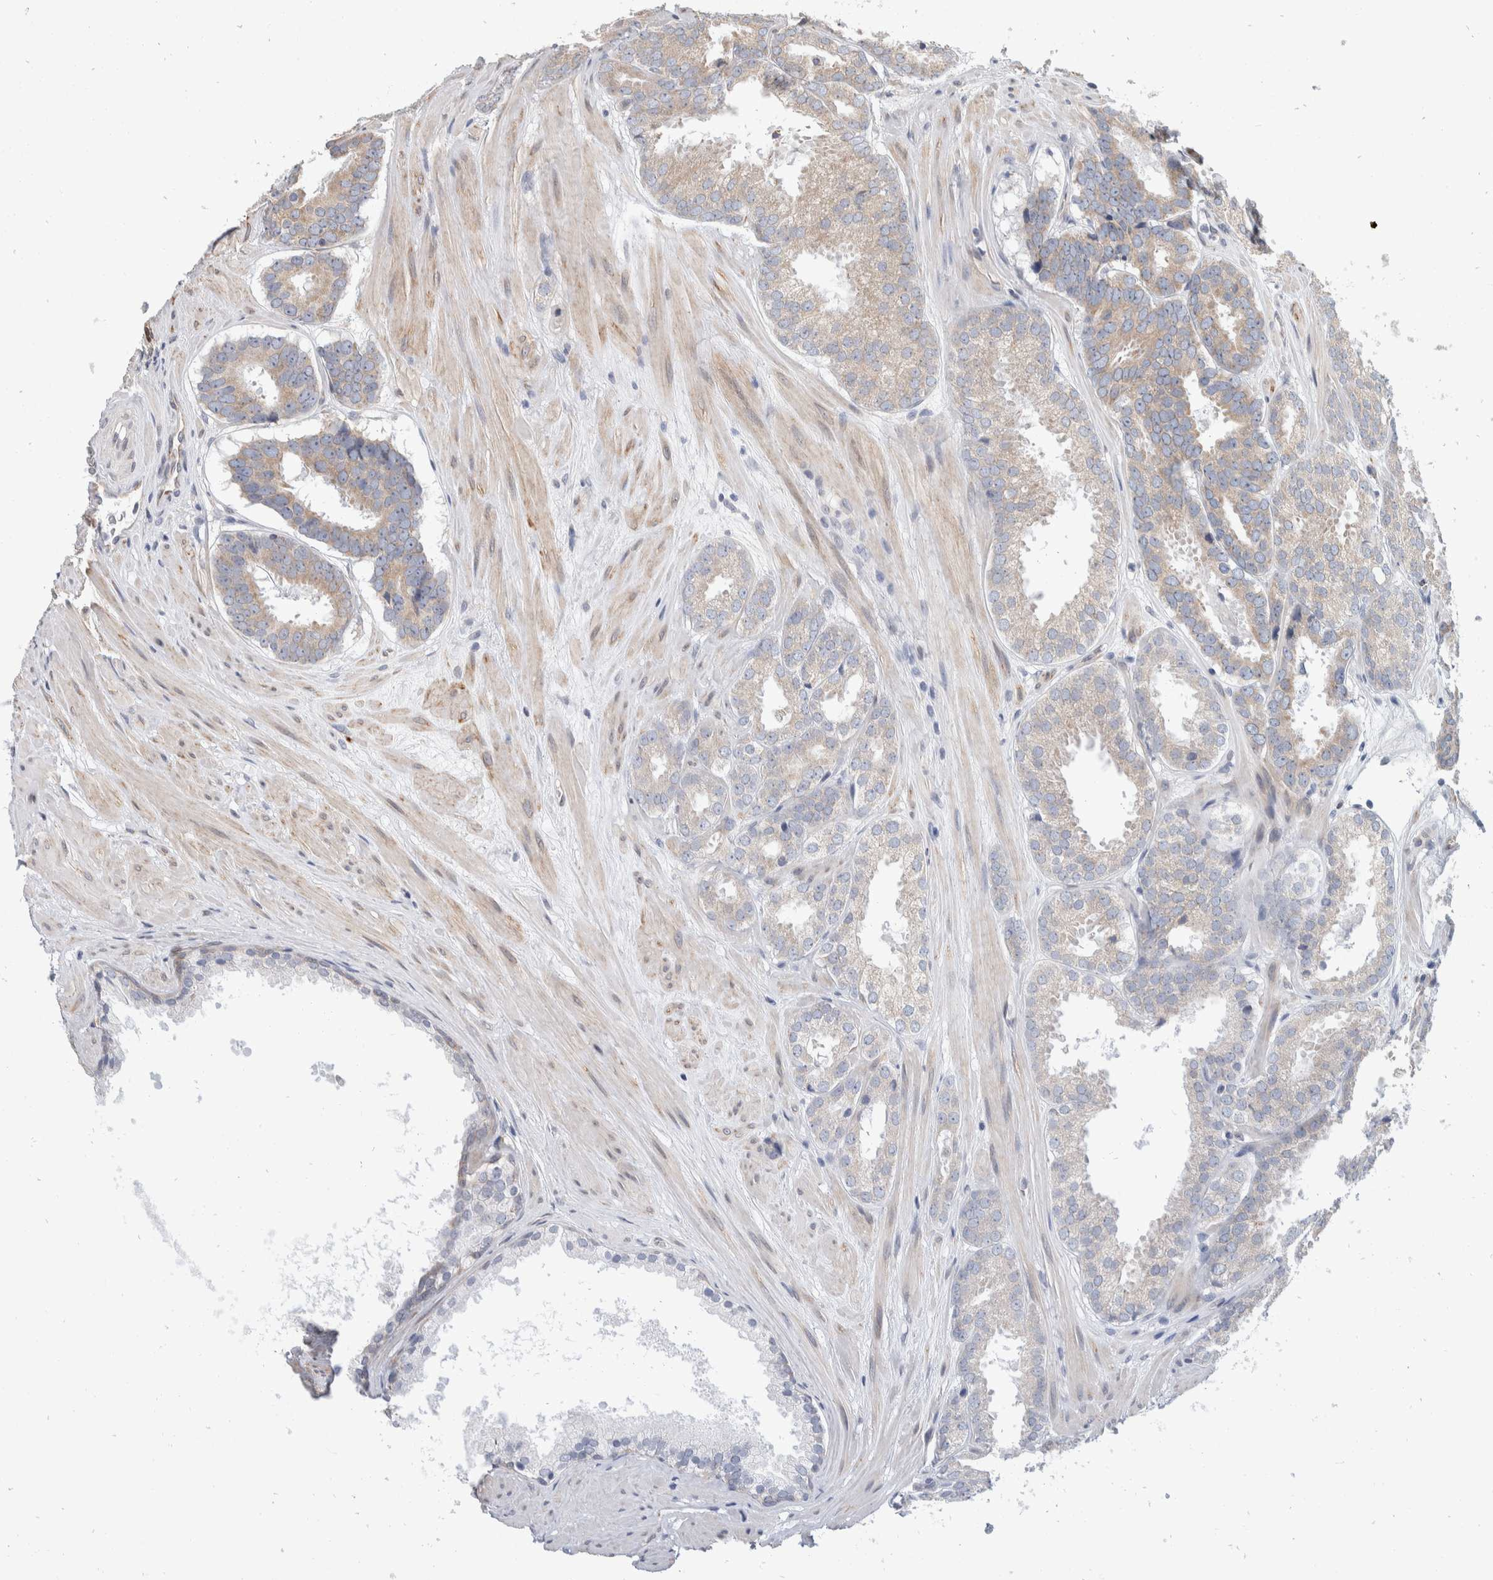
{"staining": {"intensity": "moderate", "quantity": "25%-75%", "location": "cytoplasmic/membranous"}, "tissue": "prostate cancer", "cell_type": "Tumor cells", "image_type": "cancer", "snomed": [{"axis": "morphology", "description": "Adenocarcinoma, Low grade"}, {"axis": "topography", "description": "Prostate"}], "caption": "Human prostate cancer stained with a protein marker exhibits moderate staining in tumor cells.", "gene": "TMEM245", "patient": {"sex": "male", "age": 69}}